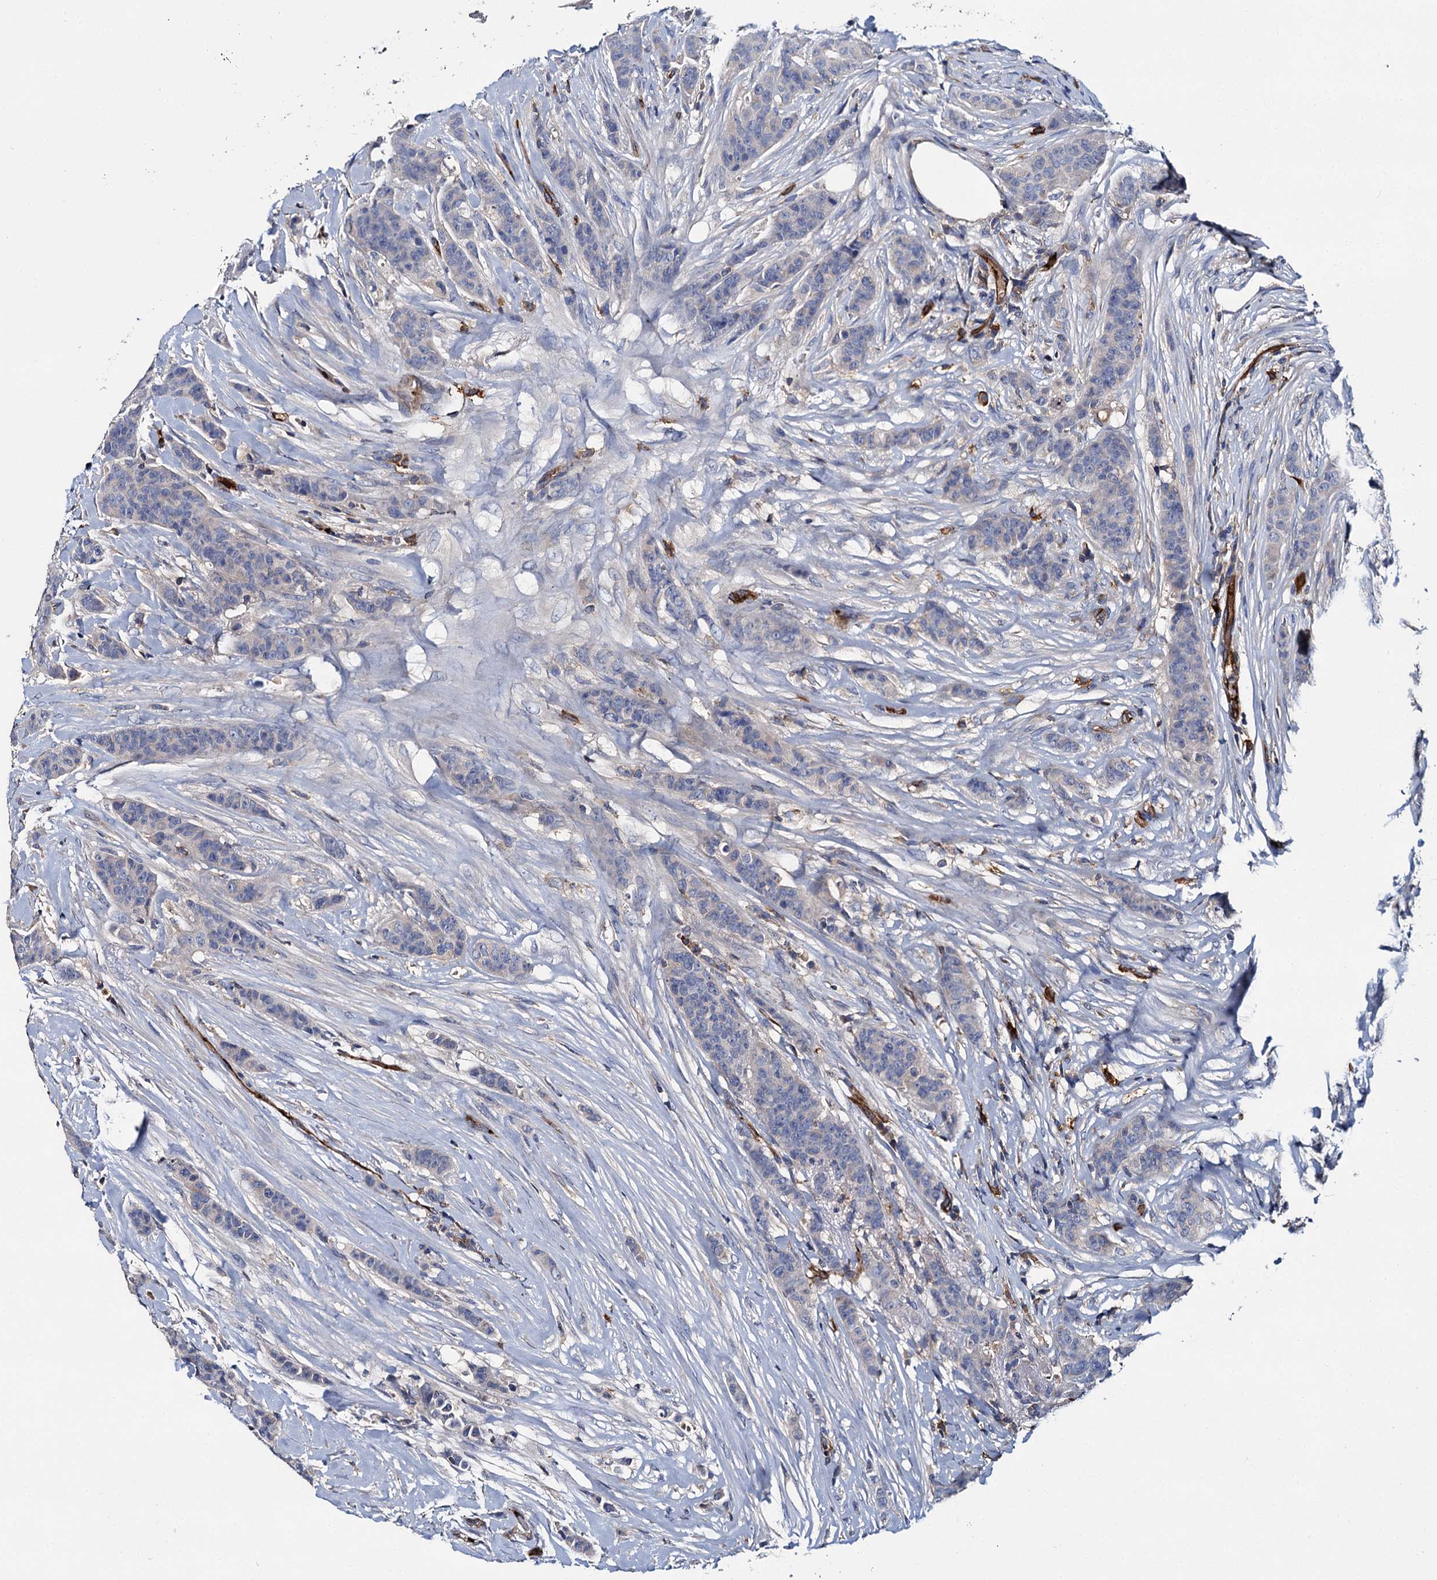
{"staining": {"intensity": "negative", "quantity": "none", "location": "none"}, "tissue": "breast cancer", "cell_type": "Tumor cells", "image_type": "cancer", "snomed": [{"axis": "morphology", "description": "Duct carcinoma"}, {"axis": "topography", "description": "Breast"}], "caption": "Tumor cells show no significant protein expression in breast cancer.", "gene": "CACNA1C", "patient": {"sex": "female", "age": 40}}